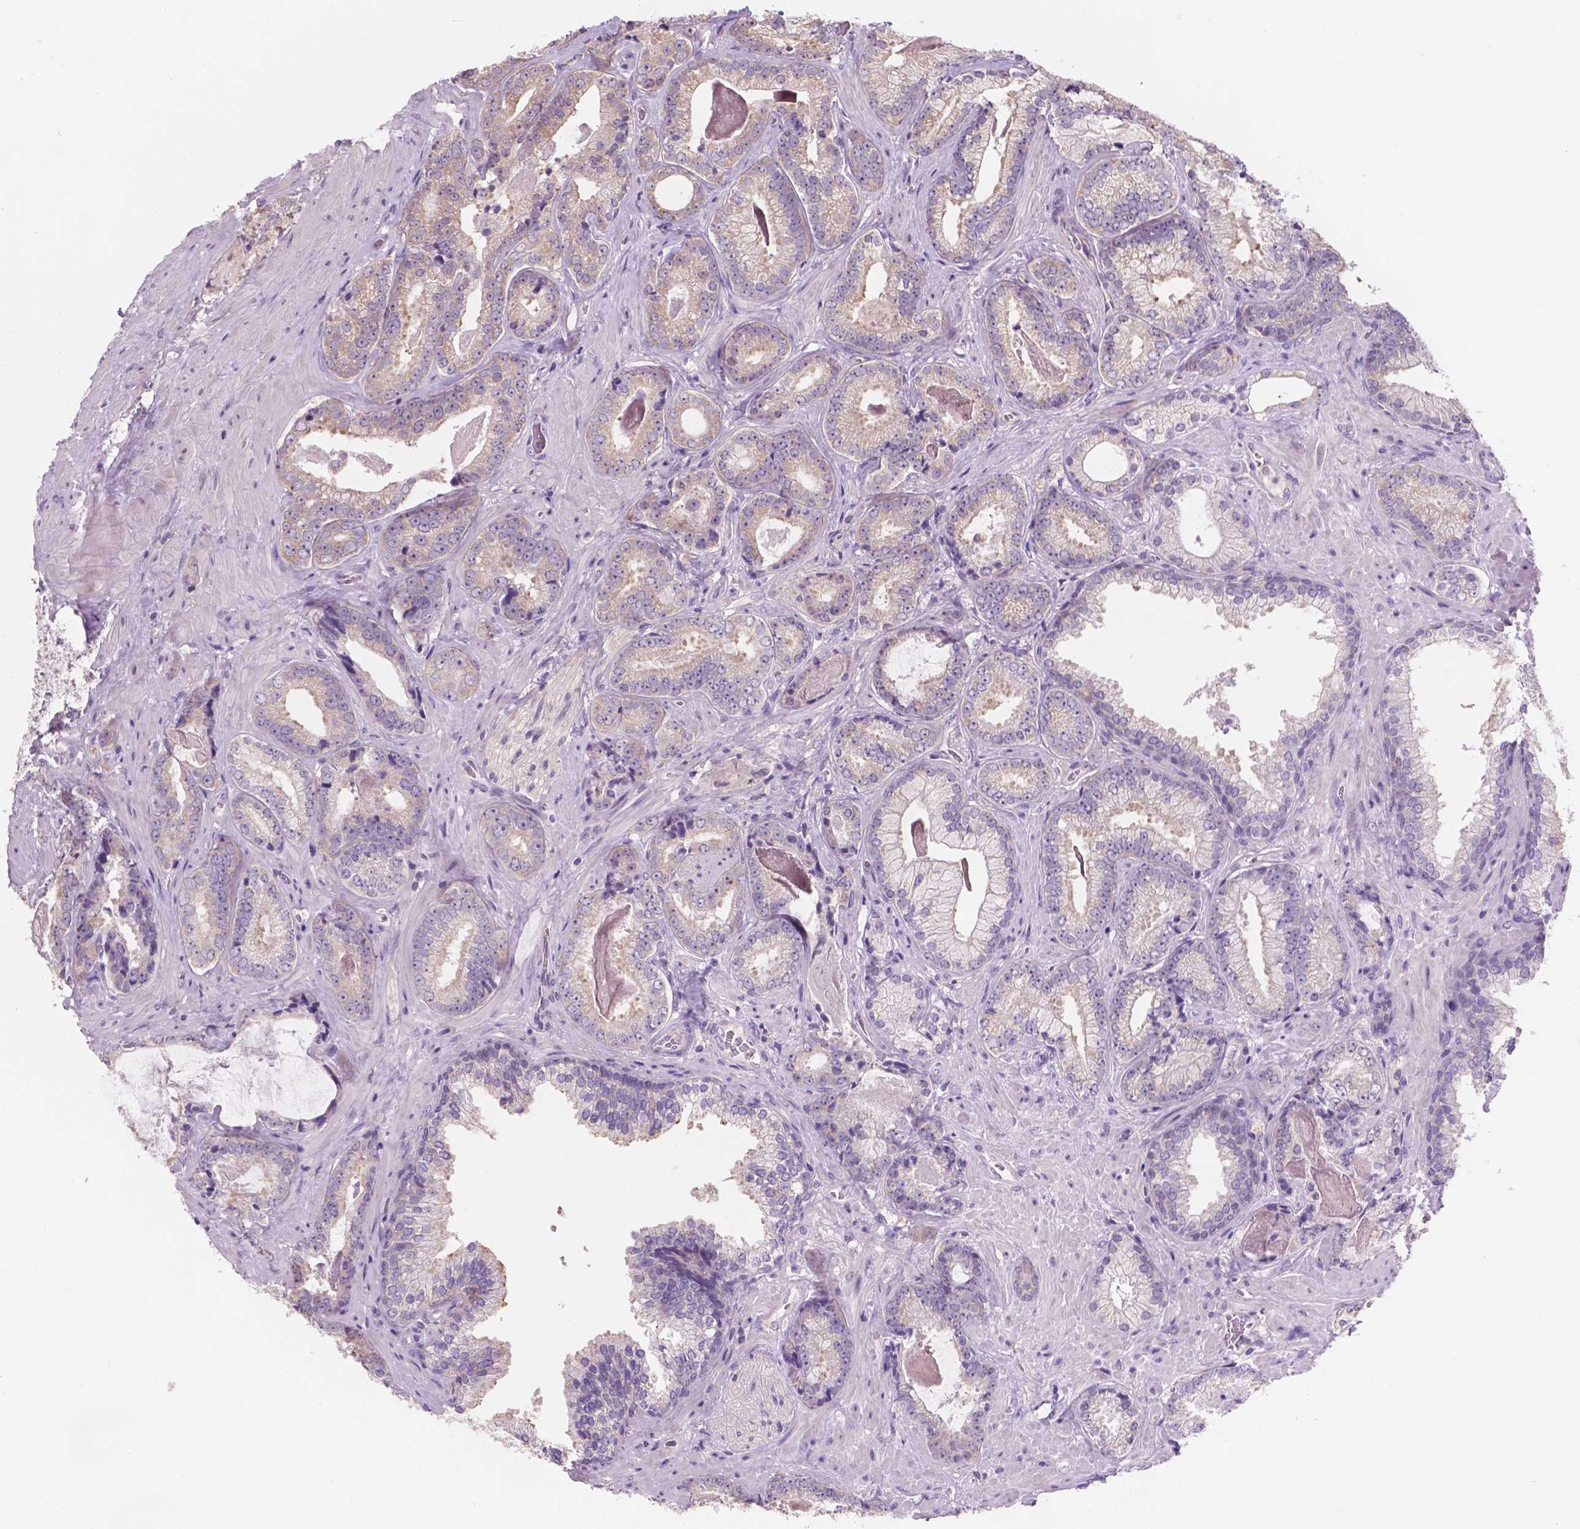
{"staining": {"intensity": "weak", "quantity": "25%-75%", "location": "cytoplasmic/membranous"}, "tissue": "prostate cancer", "cell_type": "Tumor cells", "image_type": "cancer", "snomed": [{"axis": "morphology", "description": "Adenocarcinoma, Low grade"}, {"axis": "topography", "description": "Prostate"}], "caption": "Immunohistochemical staining of prostate low-grade adenocarcinoma demonstrates low levels of weak cytoplasmic/membranous positivity in approximately 25%-75% of tumor cells.", "gene": "SBSN", "patient": {"sex": "male", "age": 61}}